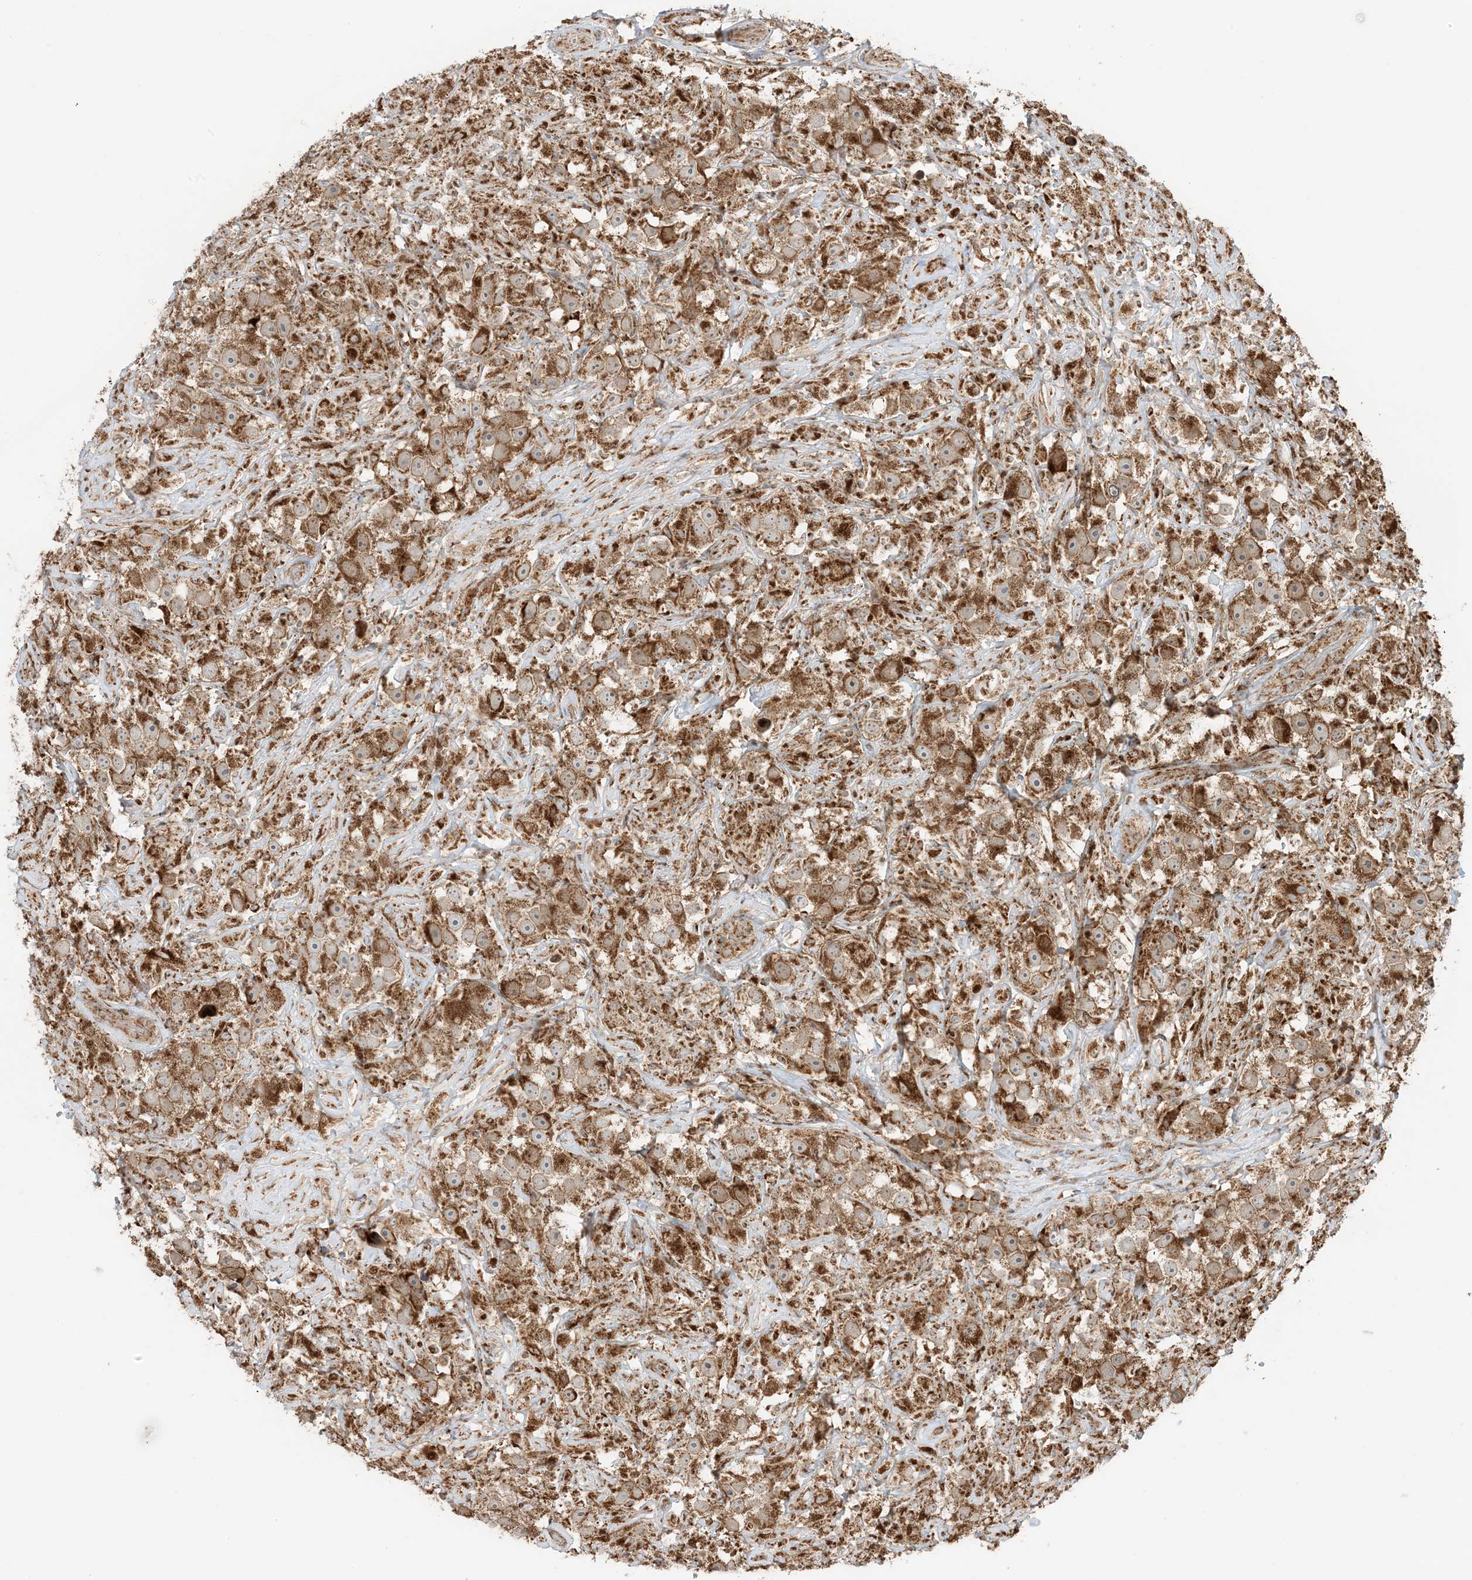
{"staining": {"intensity": "strong", "quantity": ">75%", "location": "cytoplasmic/membranous"}, "tissue": "testis cancer", "cell_type": "Tumor cells", "image_type": "cancer", "snomed": [{"axis": "morphology", "description": "Seminoma, NOS"}, {"axis": "topography", "description": "Testis"}], "caption": "DAB immunohistochemical staining of human testis seminoma demonstrates strong cytoplasmic/membranous protein expression in about >75% of tumor cells.", "gene": "N4BP3", "patient": {"sex": "male", "age": 49}}